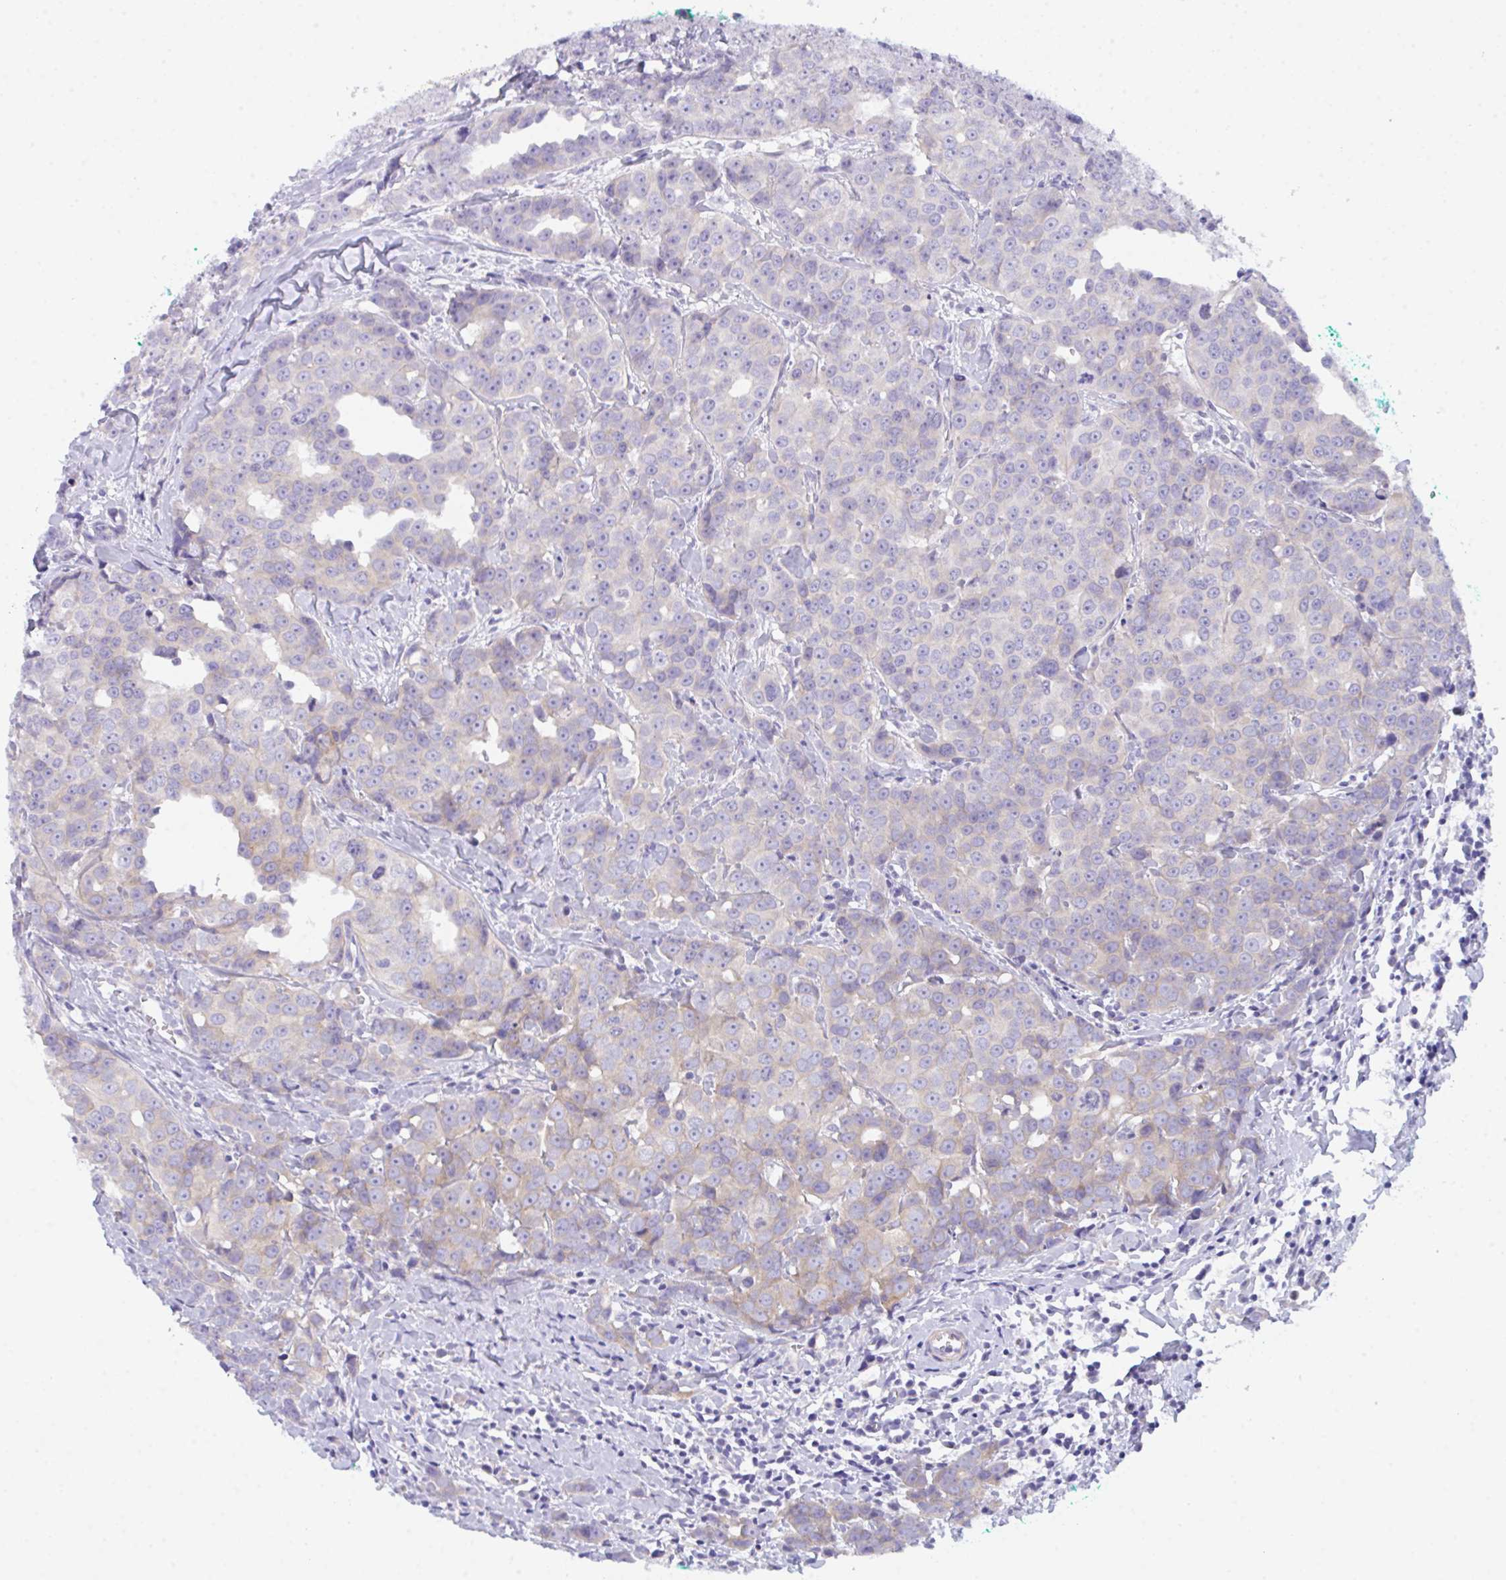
{"staining": {"intensity": "weak", "quantity": "<25%", "location": "cytoplasmic/membranous"}, "tissue": "breast cancer", "cell_type": "Tumor cells", "image_type": "cancer", "snomed": [{"axis": "morphology", "description": "Duct carcinoma"}, {"axis": "topography", "description": "Breast"}], "caption": "Tumor cells are negative for protein expression in human breast cancer.", "gene": "CEP170B", "patient": {"sex": "female", "age": 80}}